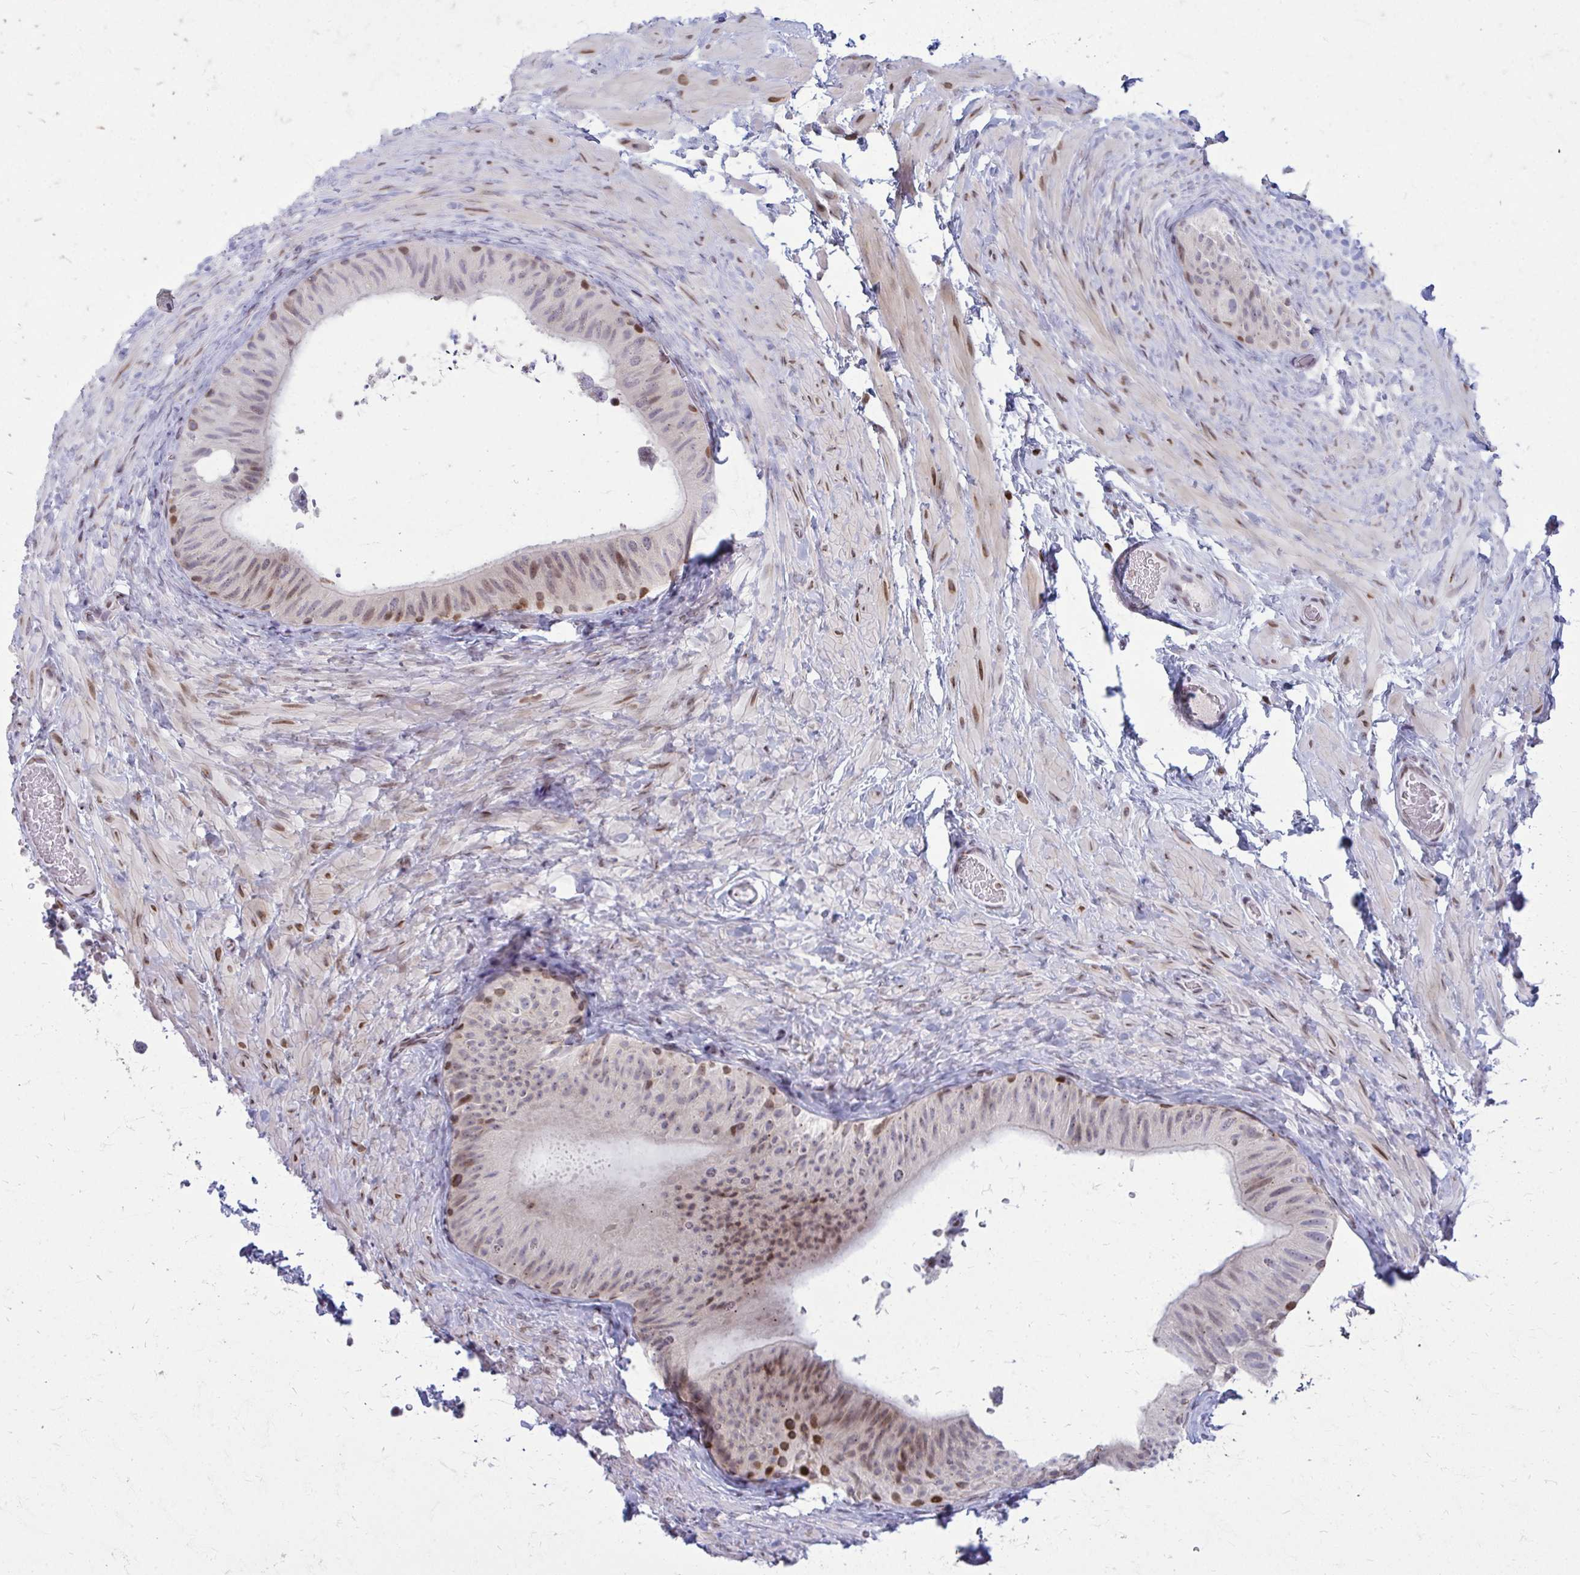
{"staining": {"intensity": "moderate", "quantity": "<25%", "location": "nuclear"}, "tissue": "epididymis", "cell_type": "Glandular cells", "image_type": "normal", "snomed": [{"axis": "morphology", "description": "Normal tissue, NOS"}, {"axis": "topography", "description": "Epididymis, spermatic cord, NOS"}, {"axis": "topography", "description": "Epididymis"}], "caption": "Immunohistochemical staining of unremarkable epididymis reveals moderate nuclear protein expression in about <25% of glandular cells.", "gene": "AP5M1", "patient": {"sex": "male", "age": 31}}